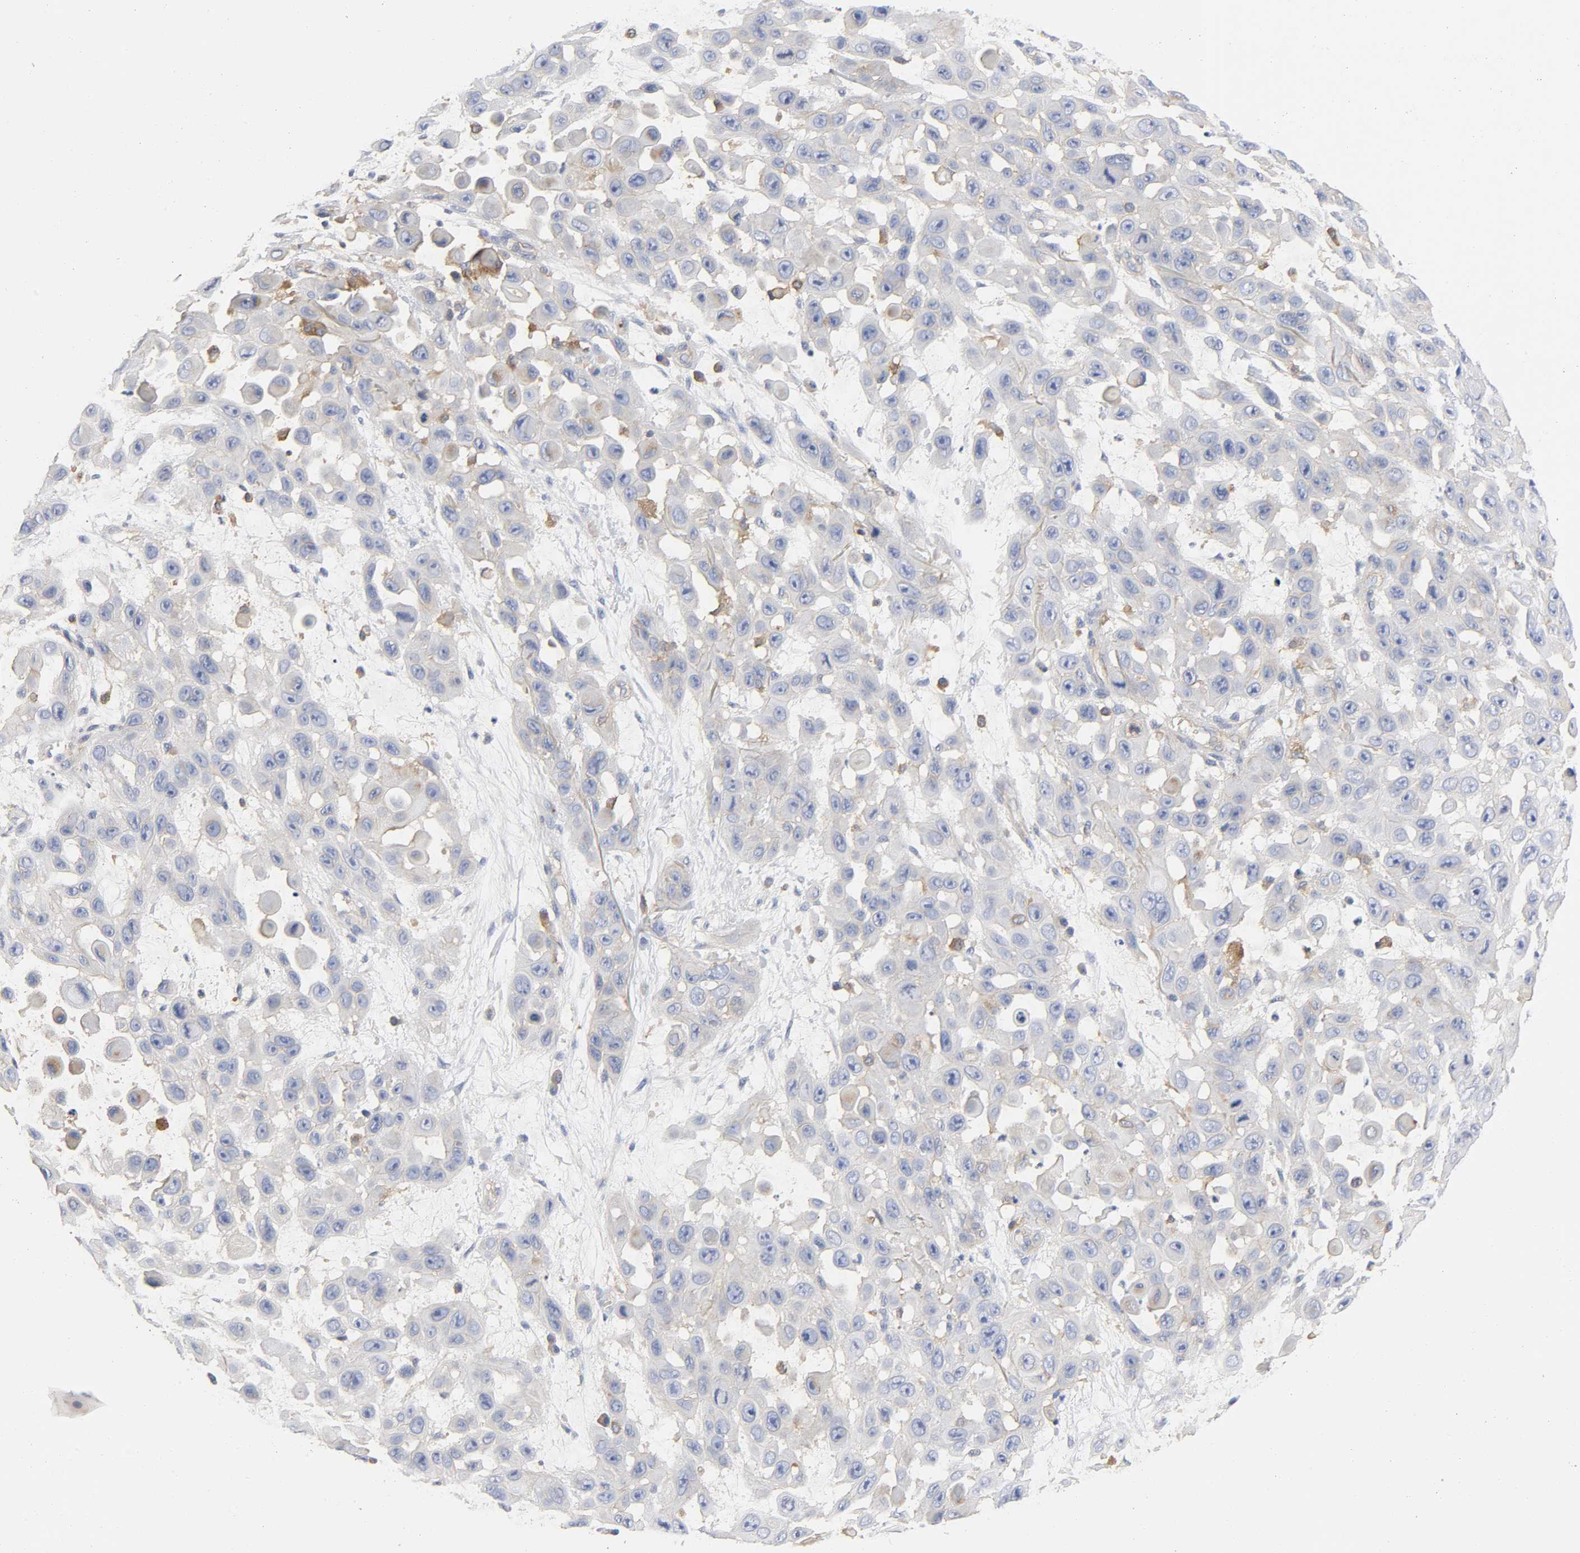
{"staining": {"intensity": "negative", "quantity": "none", "location": "none"}, "tissue": "skin cancer", "cell_type": "Tumor cells", "image_type": "cancer", "snomed": [{"axis": "morphology", "description": "Squamous cell carcinoma, NOS"}, {"axis": "topography", "description": "Skin"}], "caption": "Tumor cells show no significant staining in skin cancer (squamous cell carcinoma).", "gene": "SRC", "patient": {"sex": "male", "age": 81}}